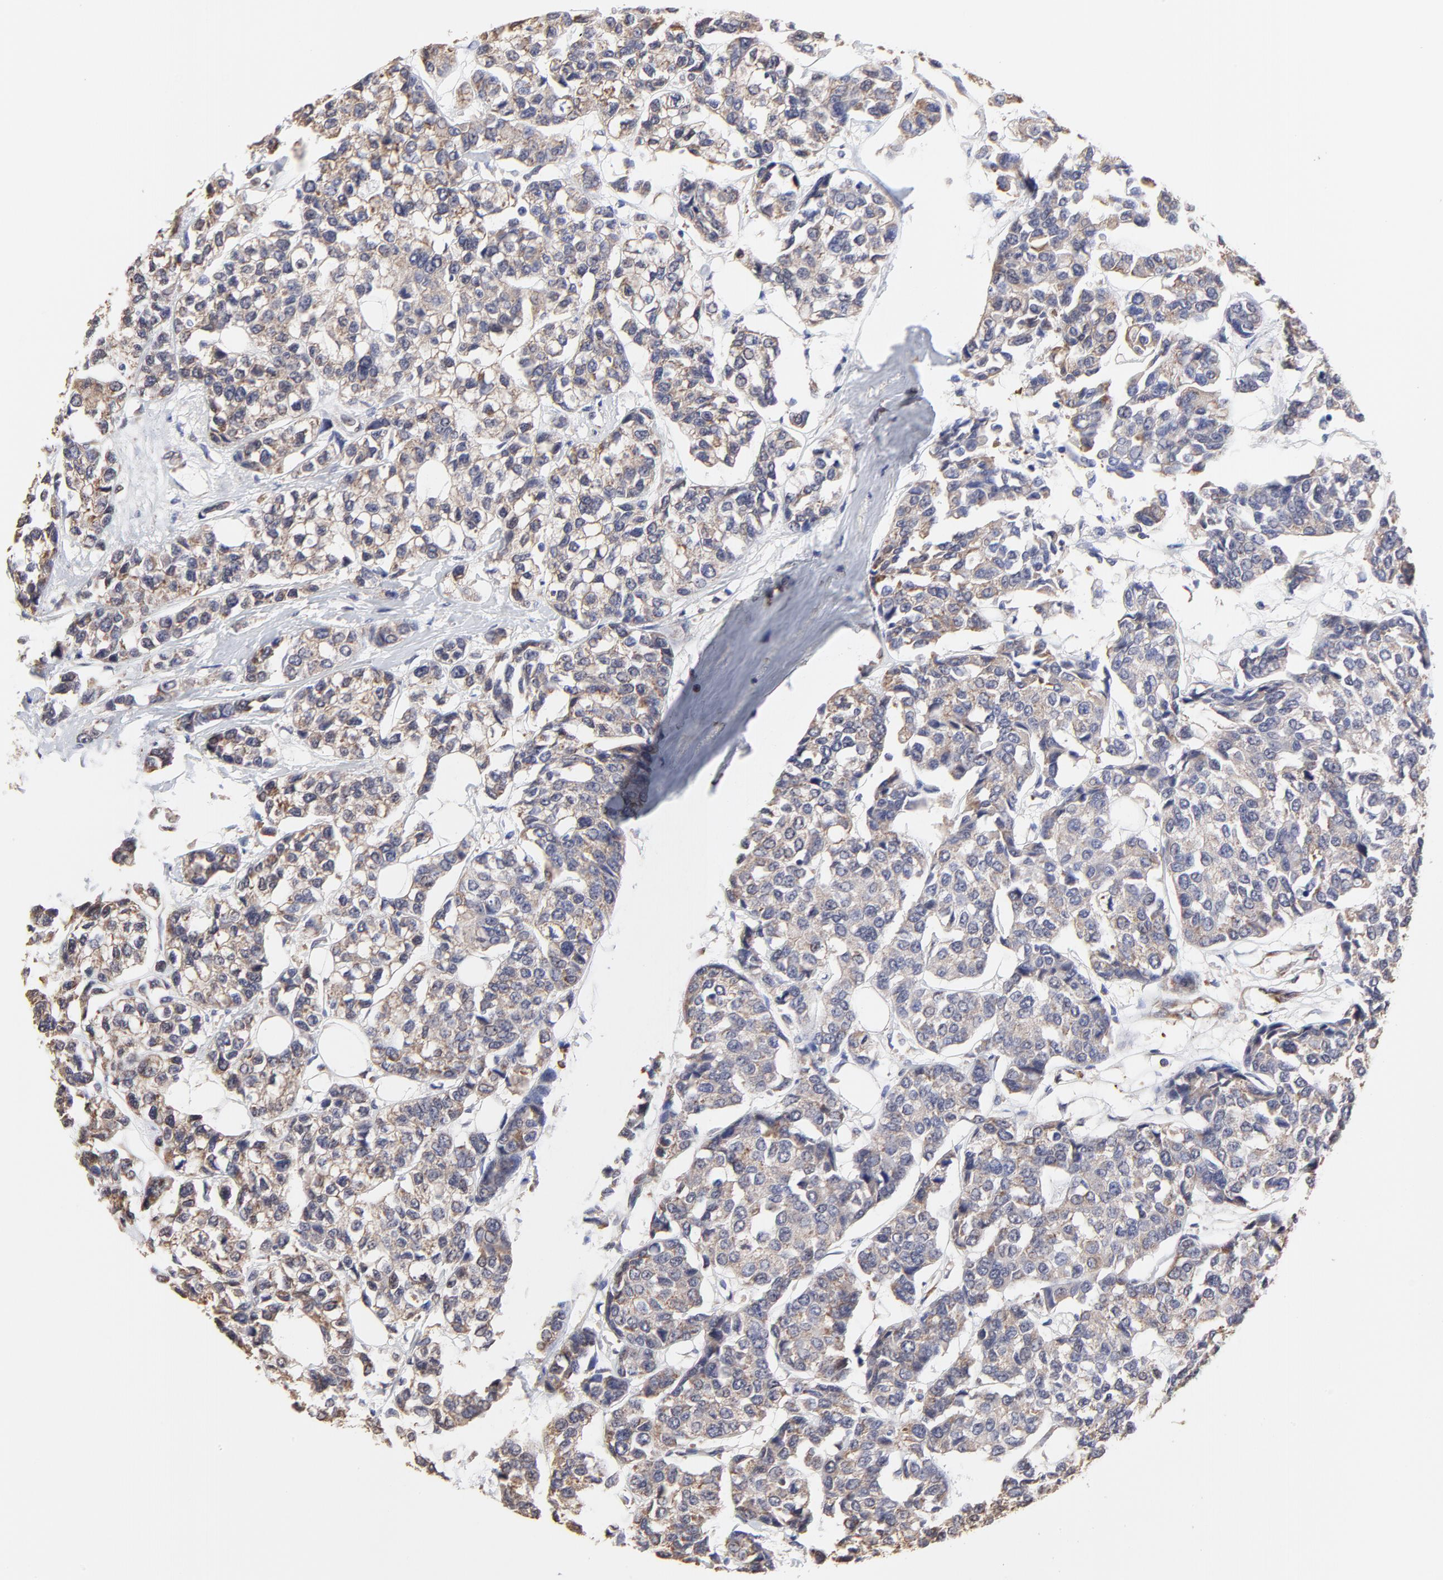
{"staining": {"intensity": "weak", "quantity": "25%-75%", "location": "cytoplasmic/membranous"}, "tissue": "breast cancer", "cell_type": "Tumor cells", "image_type": "cancer", "snomed": [{"axis": "morphology", "description": "Duct carcinoma"}, {"axis": "topography", "description": "Breast"}], "caption": "Immunohistochemical staining of breast cancer reveals low levels of weak cytoplasmic/membranous protein positivity in approximately 25%-75% of tumor cells. (Stains: DAB (3,3'-diaminobenzidine) in brown, nuclei in blue, Microscopy: brightfield microscopy at high magnification).", "gene": "CCT2", "patient": {"sex": "female", "age": 51}}